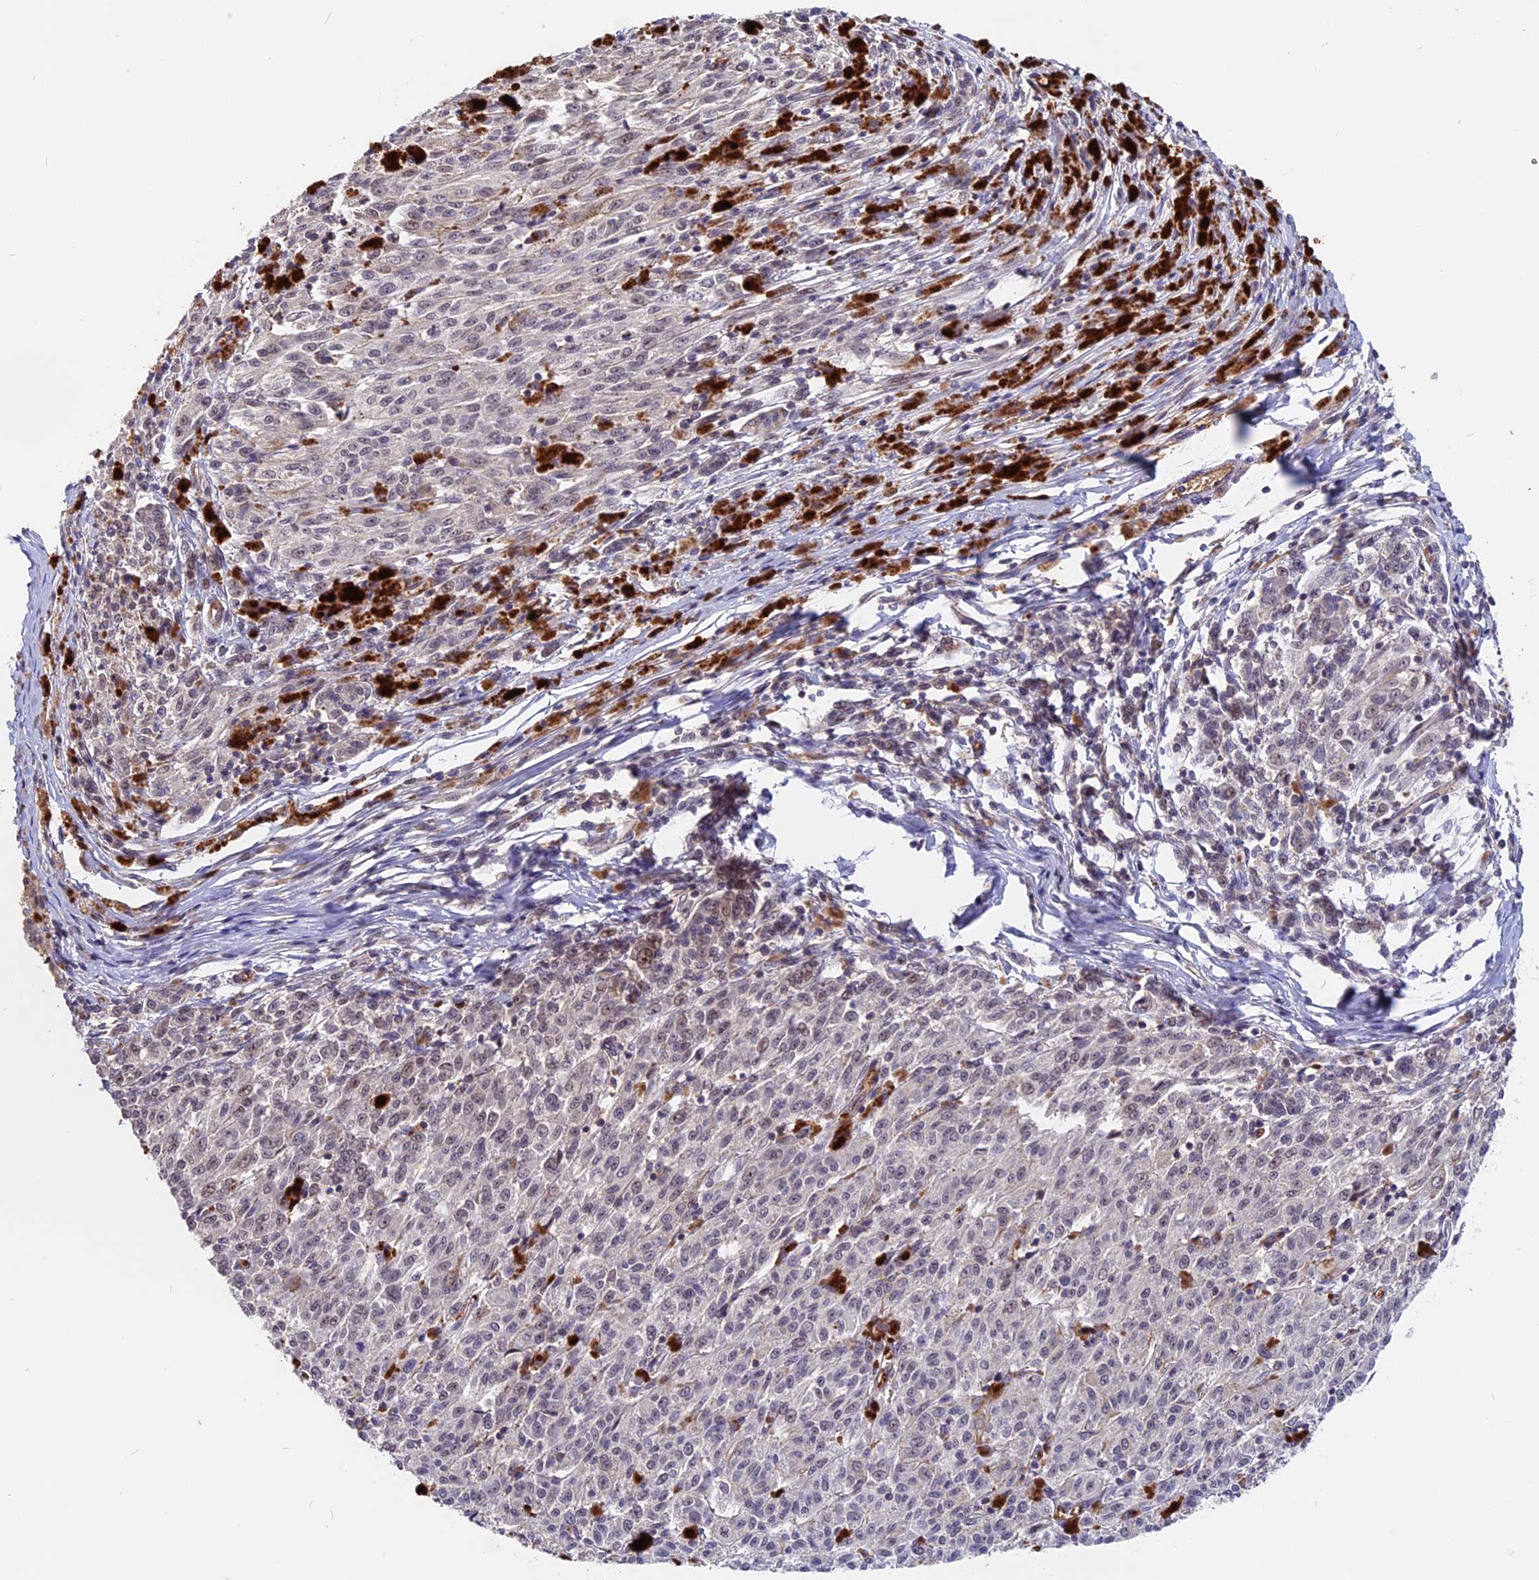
{"staining": {"intensity": "weak", "quantity": "<25%", "location": "cytoplasmic/membranous"}, "tissue": "melanoma", "cell_type": "Tumor cells", "image_type": "cancer", "snomed": [{"axis": "morphology", "description": "Malignant melanoma, NOS"}, {"axis": "topography", "description": "Skin"}], "caption": "This image is of malignant melanoma stained with immunohistochemistry (IHC) to label a protein in brown with the nuclei are counter-stained blue. There is no expression in tumor cells.", "gene": "ZC3H10", "patient": {"sex": "female", "age": 52}}